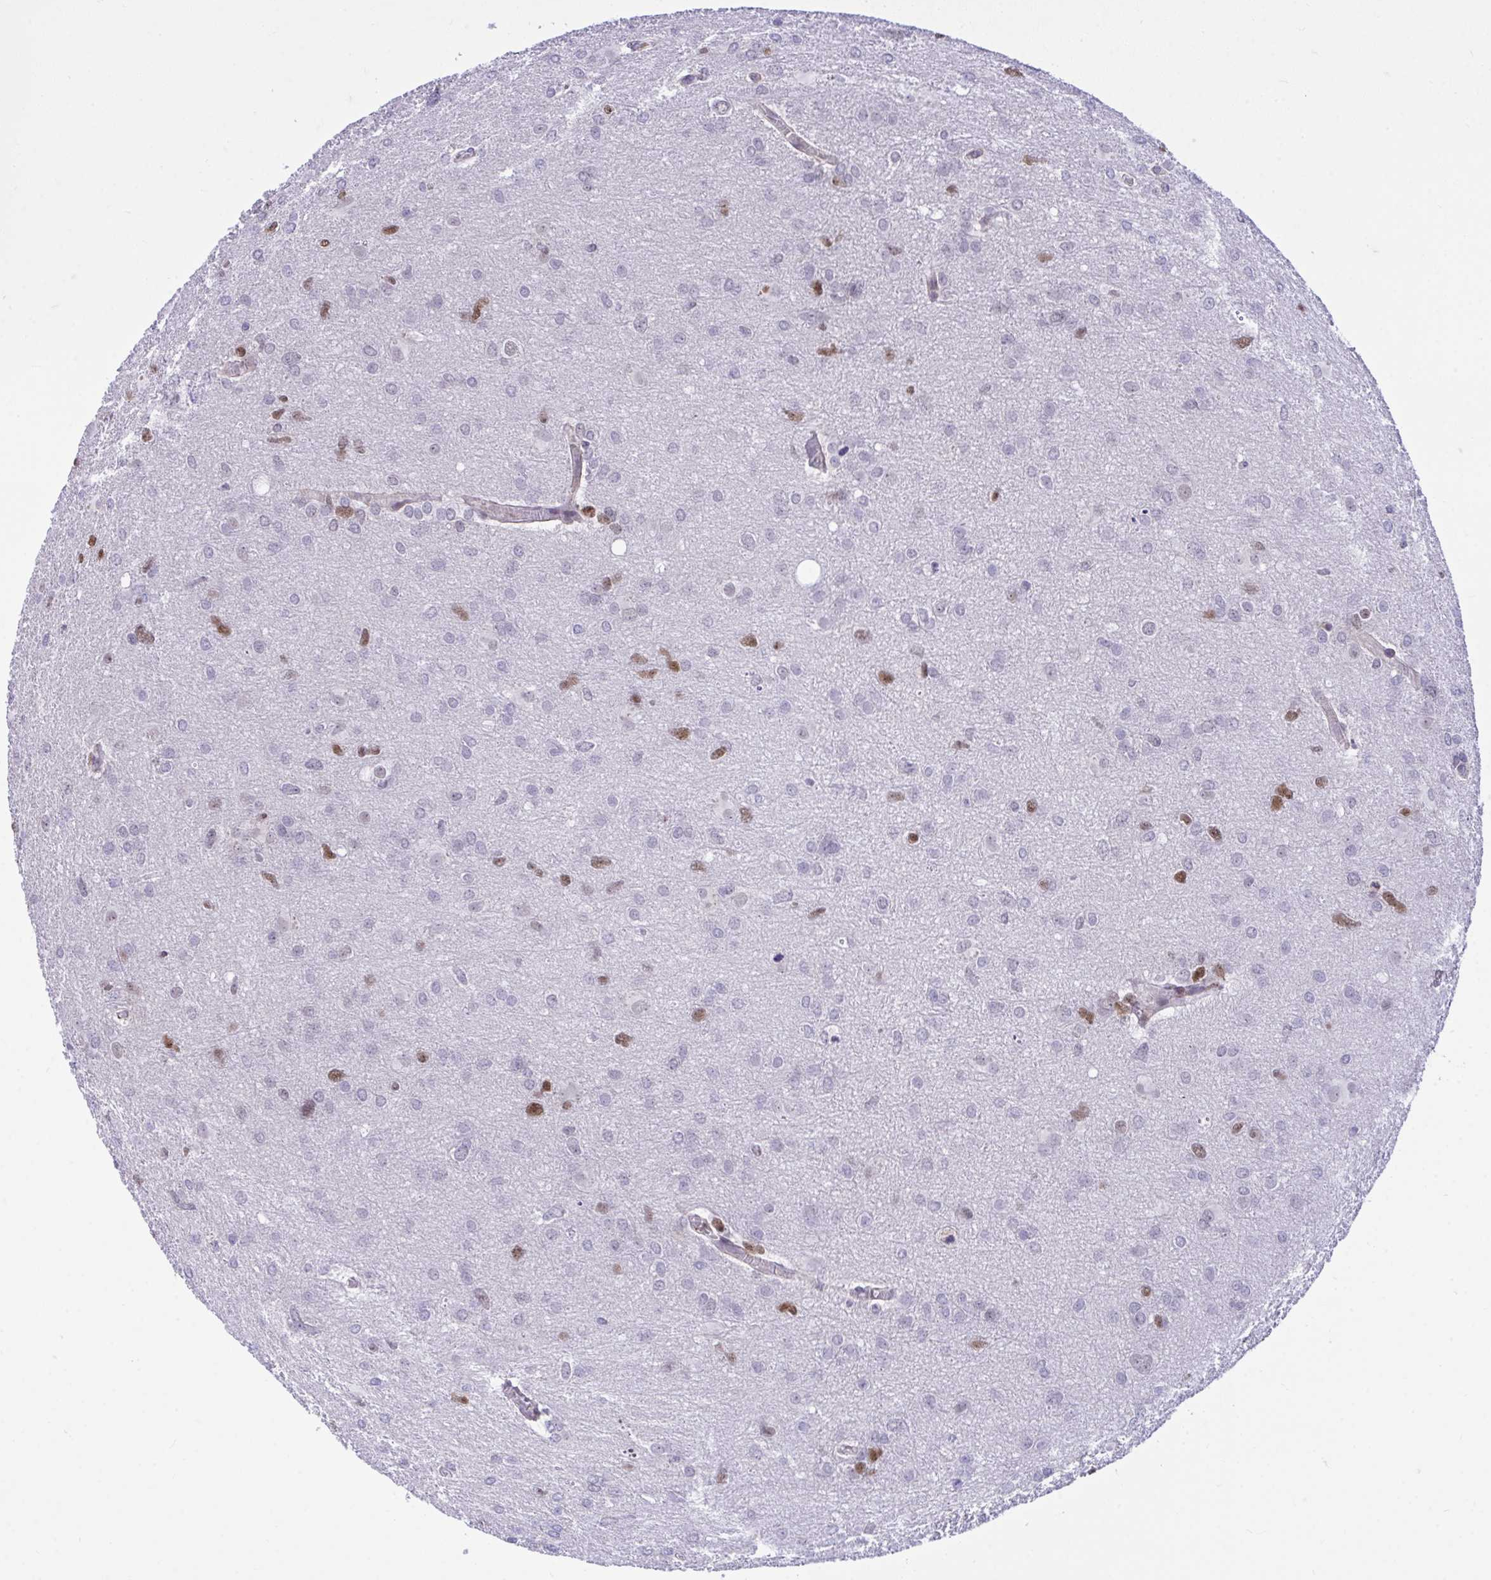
{"staining": {"intensity": "moderate", "quantity": "25%-75%", "location": "nuclear"}, "tissue": "glioma", "cell_type": "Tumor cells", "image_type": "cancer", "snomed": [{"axis": "morphology", "description": "Glioma, malignant, High grade"}, {"axis": "topography", "description": "Brain"}], "caption": "Immunohistochemical staining of human high-grade glioma (malignant) exhibits medium levels of moderate nuclear positivity in about 25%-75% of tumor cells. (Stains: DAB (3,3'-diaminobenzidine) in brown, nuclei in blue, Microscopy: brightfield microscopy at high magnification).", "gene": "C1QL2", "patient": {"sex": "male", "age": 53}}